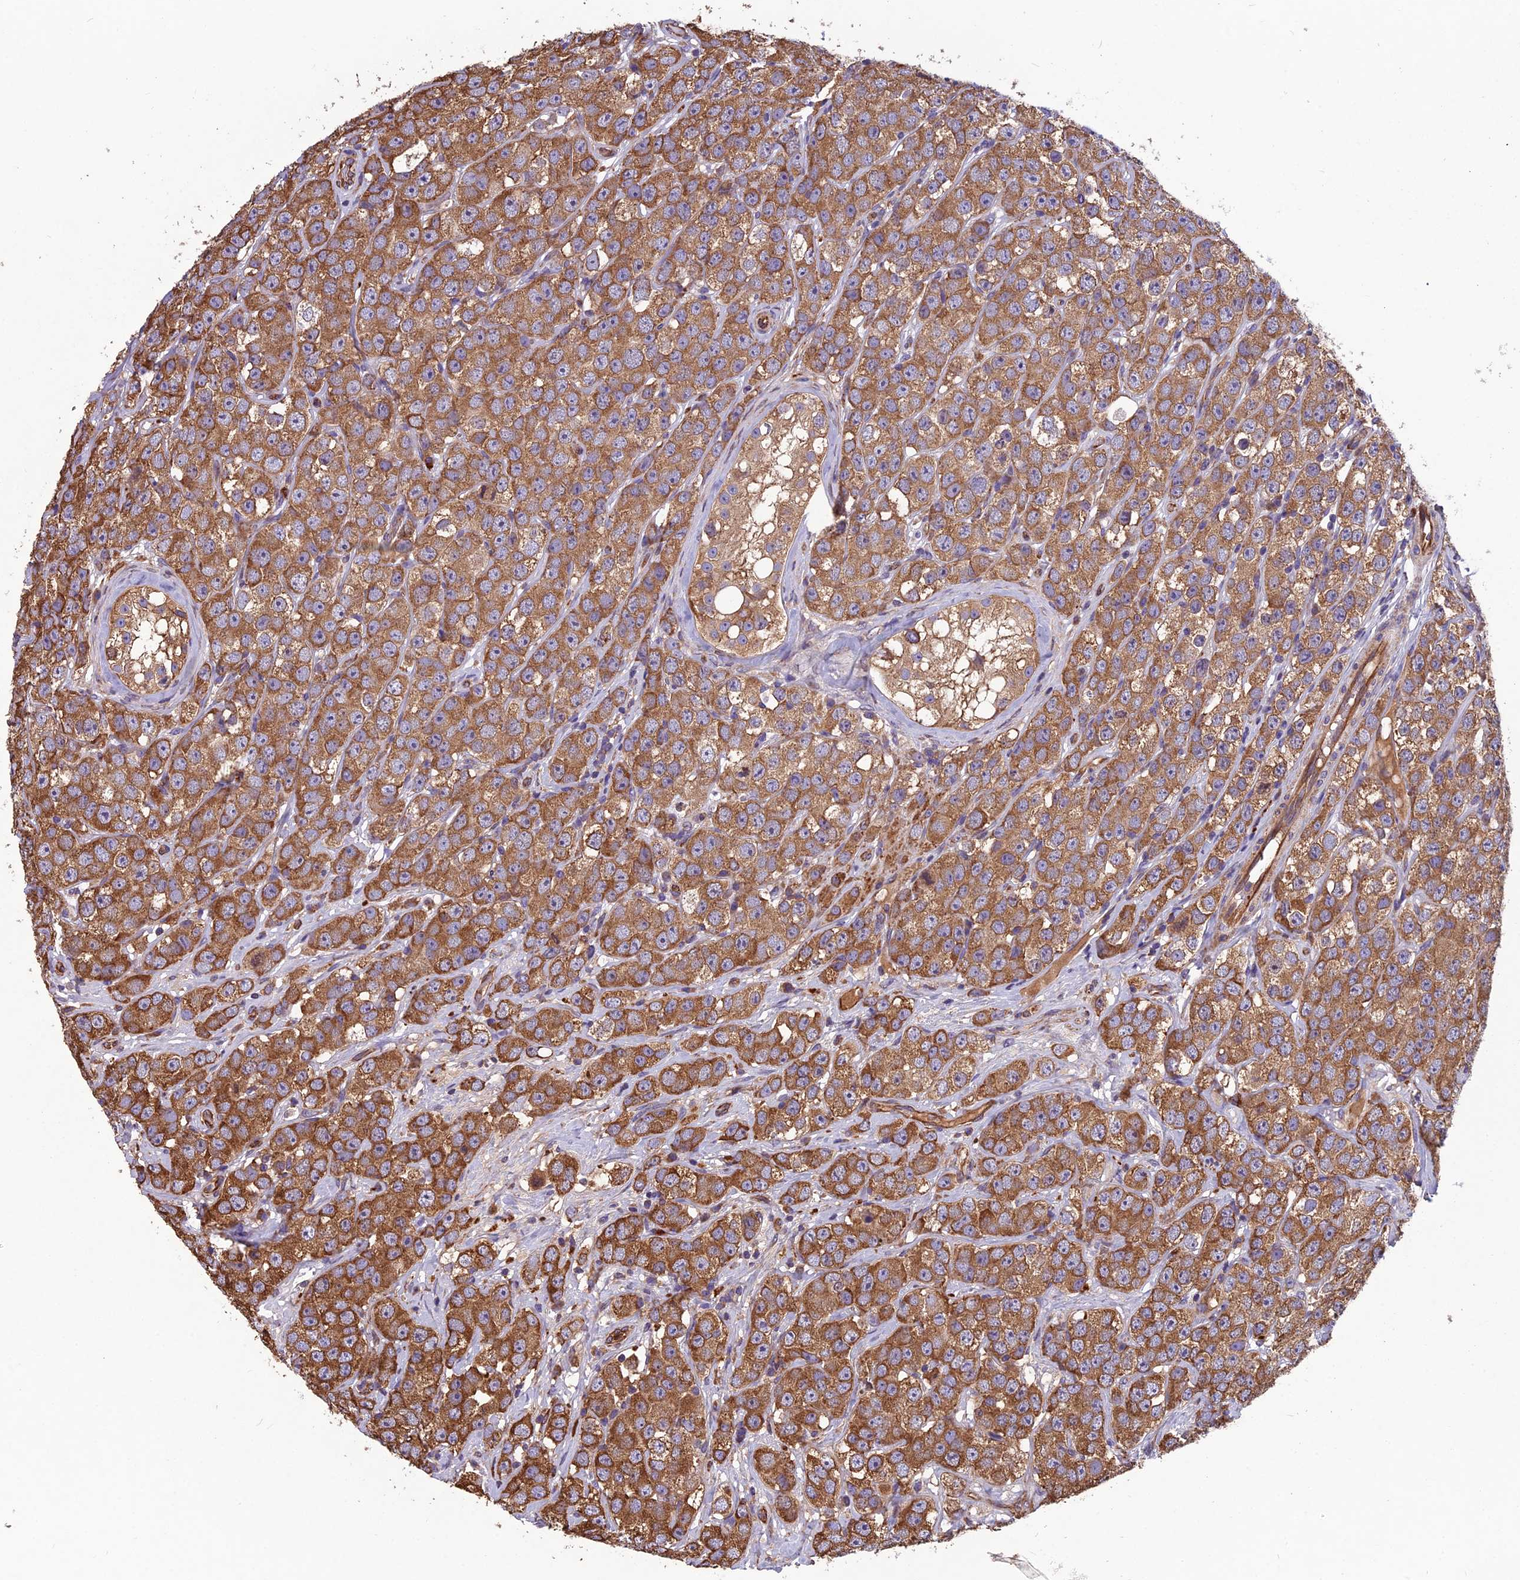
{"staining": {"intensity": "strong", "quantity": ">75%", "location": "cytoplasmic/membranous"}, "tissue": "testis cancer", "cell_type": "Tumor cells", "image_type": "cancer", "snomed": [{"axis": "morphology", "description": "Seminoma, NOS"}, {"axis": "topography", "description": "Testis"}], "caption": "Brown immunohistochemical staining in human testis cancer displays strong cytoplasmic/membranous staining in about >75% of tumor cells.", "gene": "SPDL1", "patient": {"sex": "male", "age": 28}}